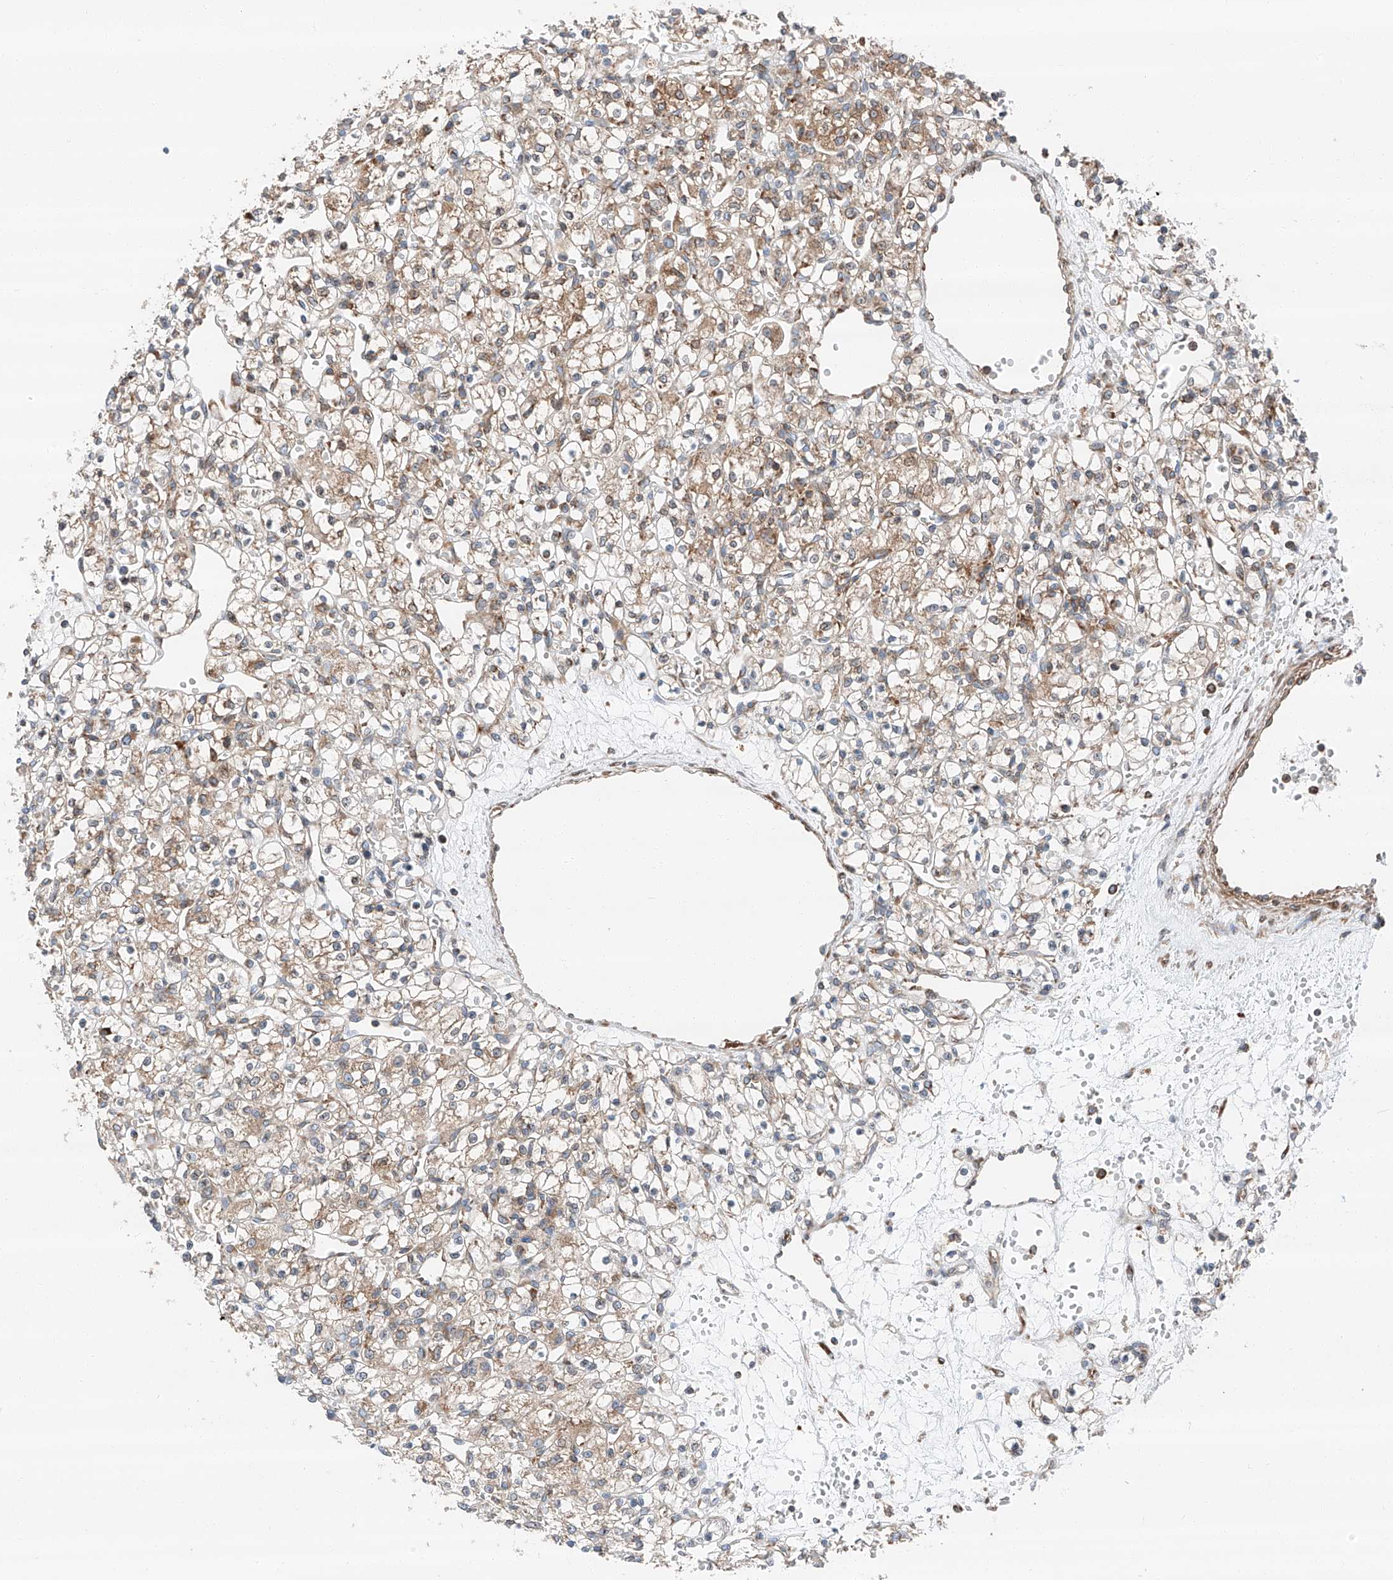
{"staining": {"intensity": "weak", "quantity": "25%-75%", "location": "cytoplasmic/membranous"}, "tissue": "renal cancer", "cell_type": "Tumor cells", "image_type": "cancer", "snomed": [{"axis": "morphology", "description": "Adenocarcinoma, NOS"}, {"axis": "topography", "description": "Kidney"}], "caption": "IHC image of human renal cancer stained for a protein (brown), which shows low levels of weak cytoplasmic/membranous positivity in approximately 25%-75% of tumor cells.", "gene": "ZC3H15", "patient": {"sex": "female", "age": 59}}